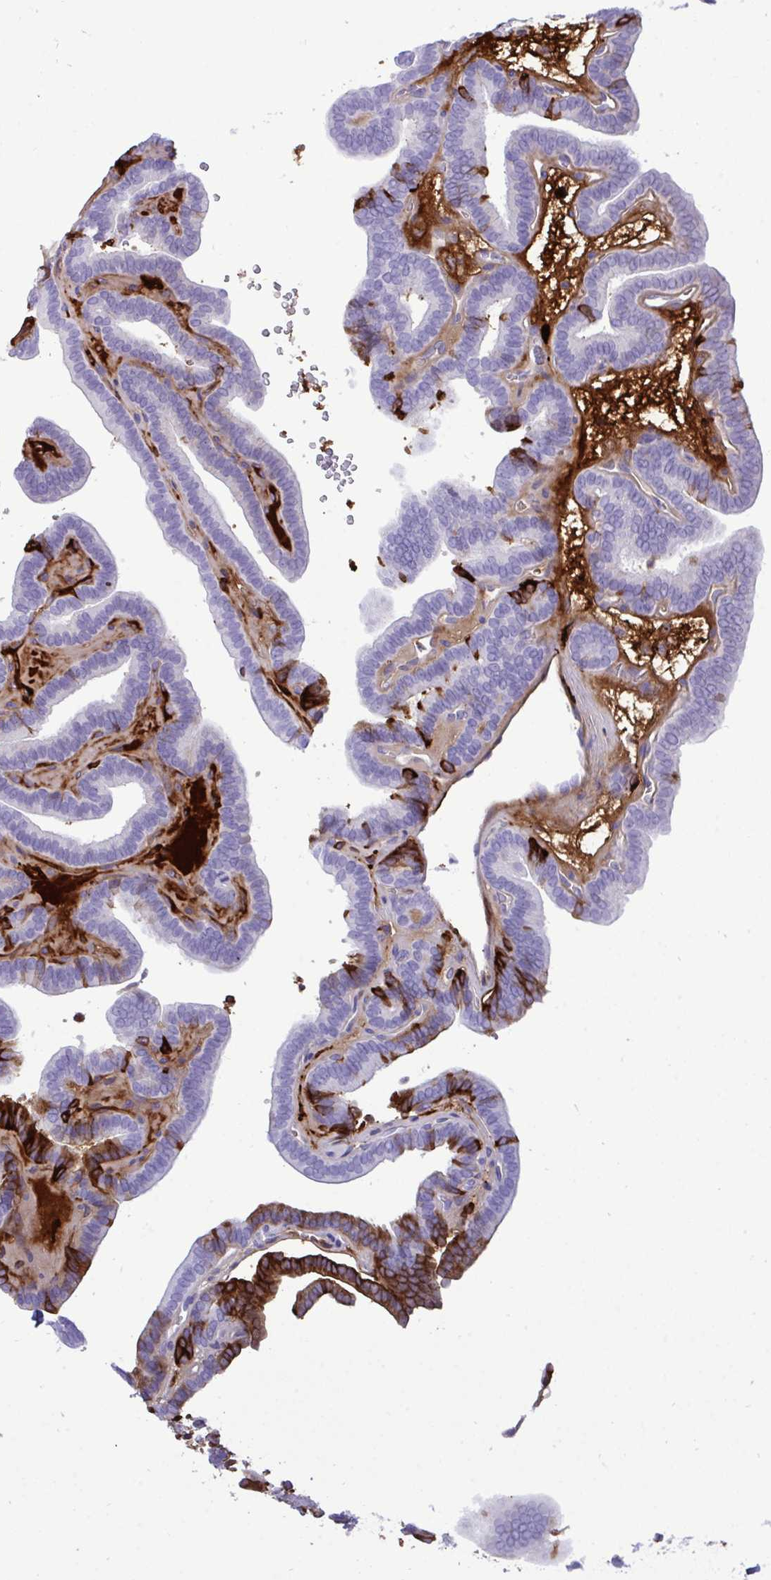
{"staining": {"intensity": "strong", "quantity": "<25%", "location": "cytoplasmic/membranous"}, "tissue": "thyroid cancer", "cell_type": "Tumor cells", "image_type": "cancer", "snomed": [{"axis": "morphology", "description": "Papillary adenocarcinoma, NOS"}, {"axis": "topography", "description": "Thyroid gland"}], "caption": "Protein analysis of papillary adenocarcinoma (thyroid) tissue exhibits strong cytoplasmic/membranous expression in approximately <25% of tumor cells.", "gene": "F2", "patient": {"sex": "female", "age": 21}}